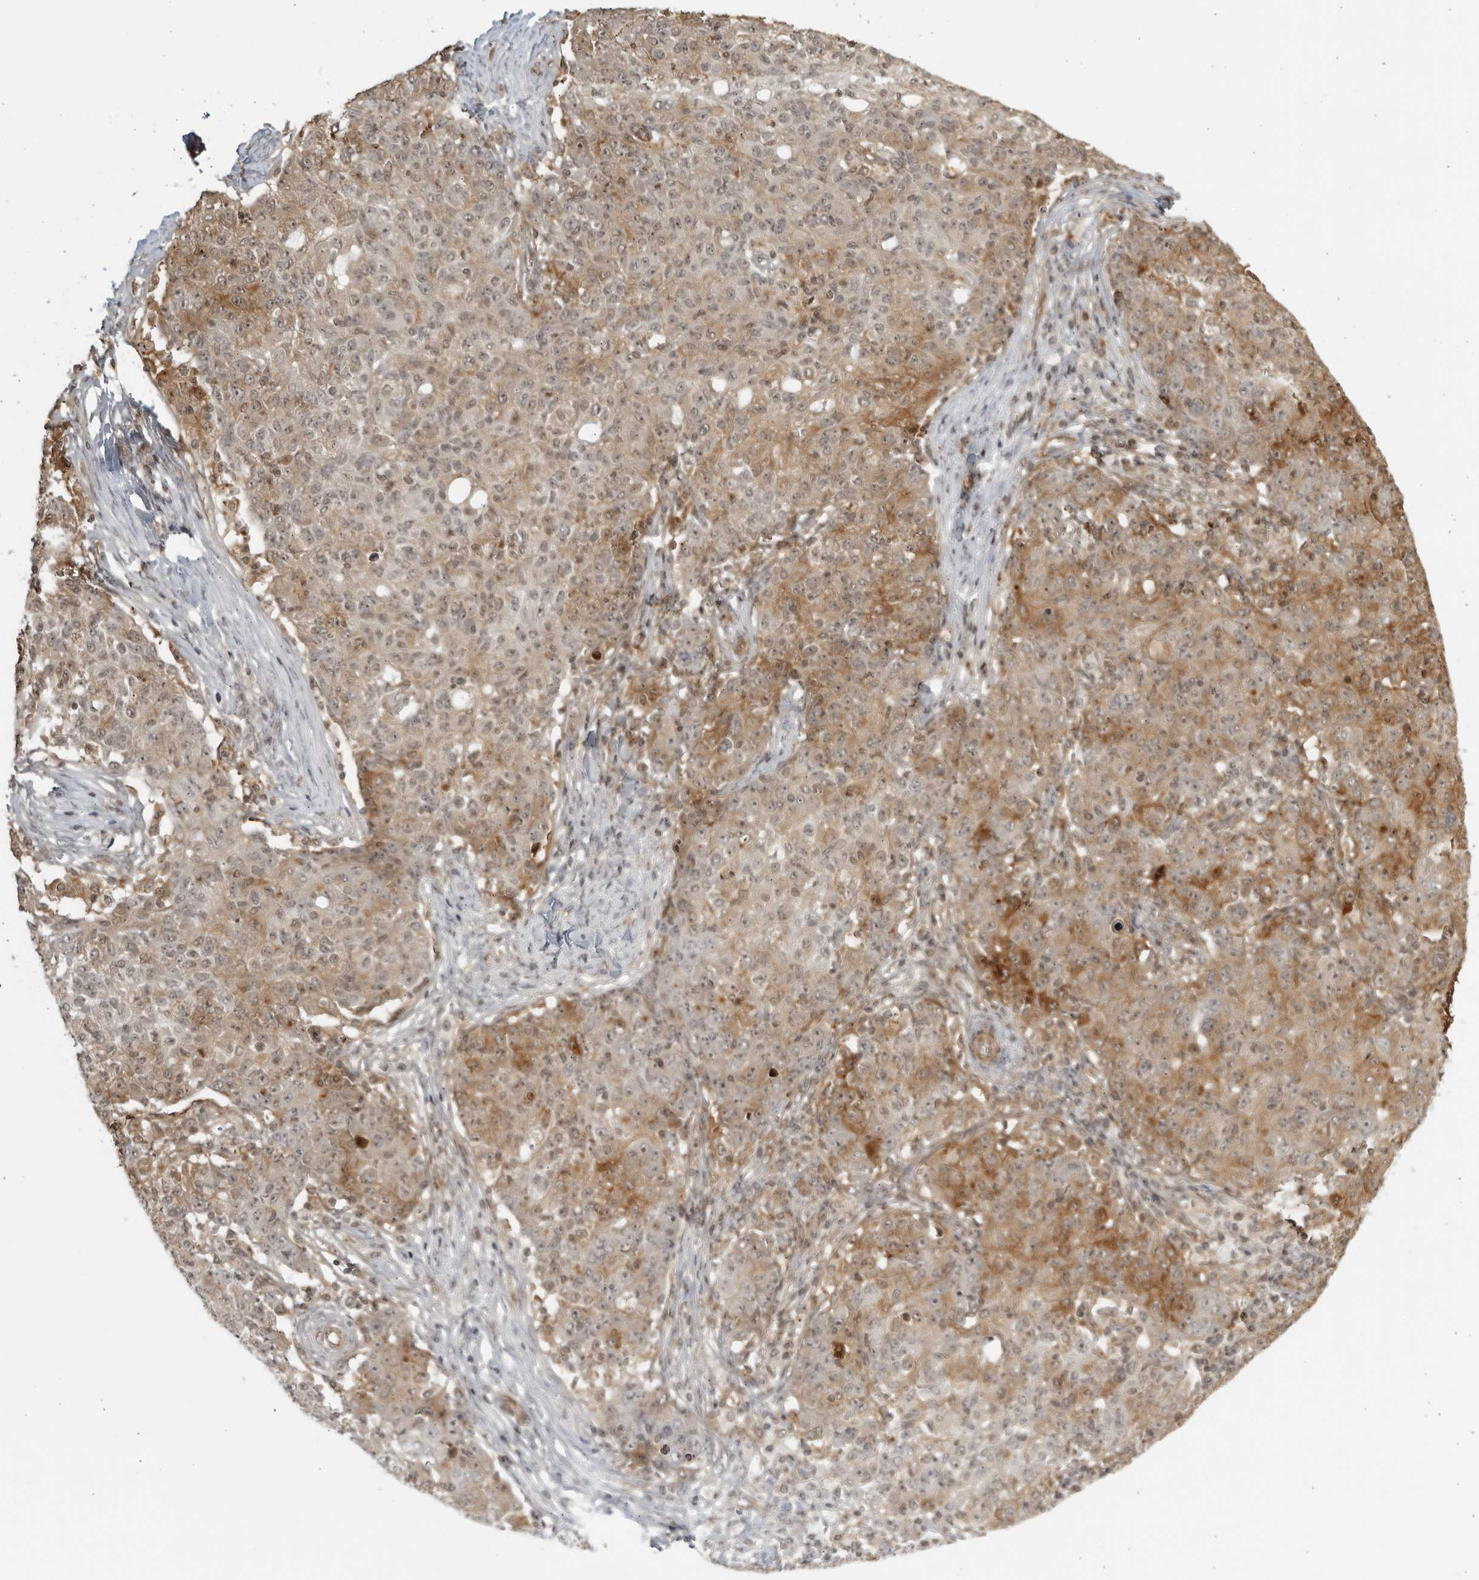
{"staining": {"intensity": "moderate", "quantity": "25%-75%", "location": "cytoplasmic/membranous,nuclear"}, "tissue": "ovarian cancer", "cell_type": "Tumor cells", "image_type": "cancer", "snomed": [{"axis": "morphology", "description": "Carcinoma, endometroid"}, {"axis": "topography", "description": "Ovary"}], "caption": "Immunohistochemical staining of human ovarian endometroid carcinoma demonstrates medium levels of moderate cytoplasmic/membranous and nuclear protein staining in about 25%-75% of tumor cells.", "gene": "TCF21", "patient": {"sex": "female", "age": 42}}